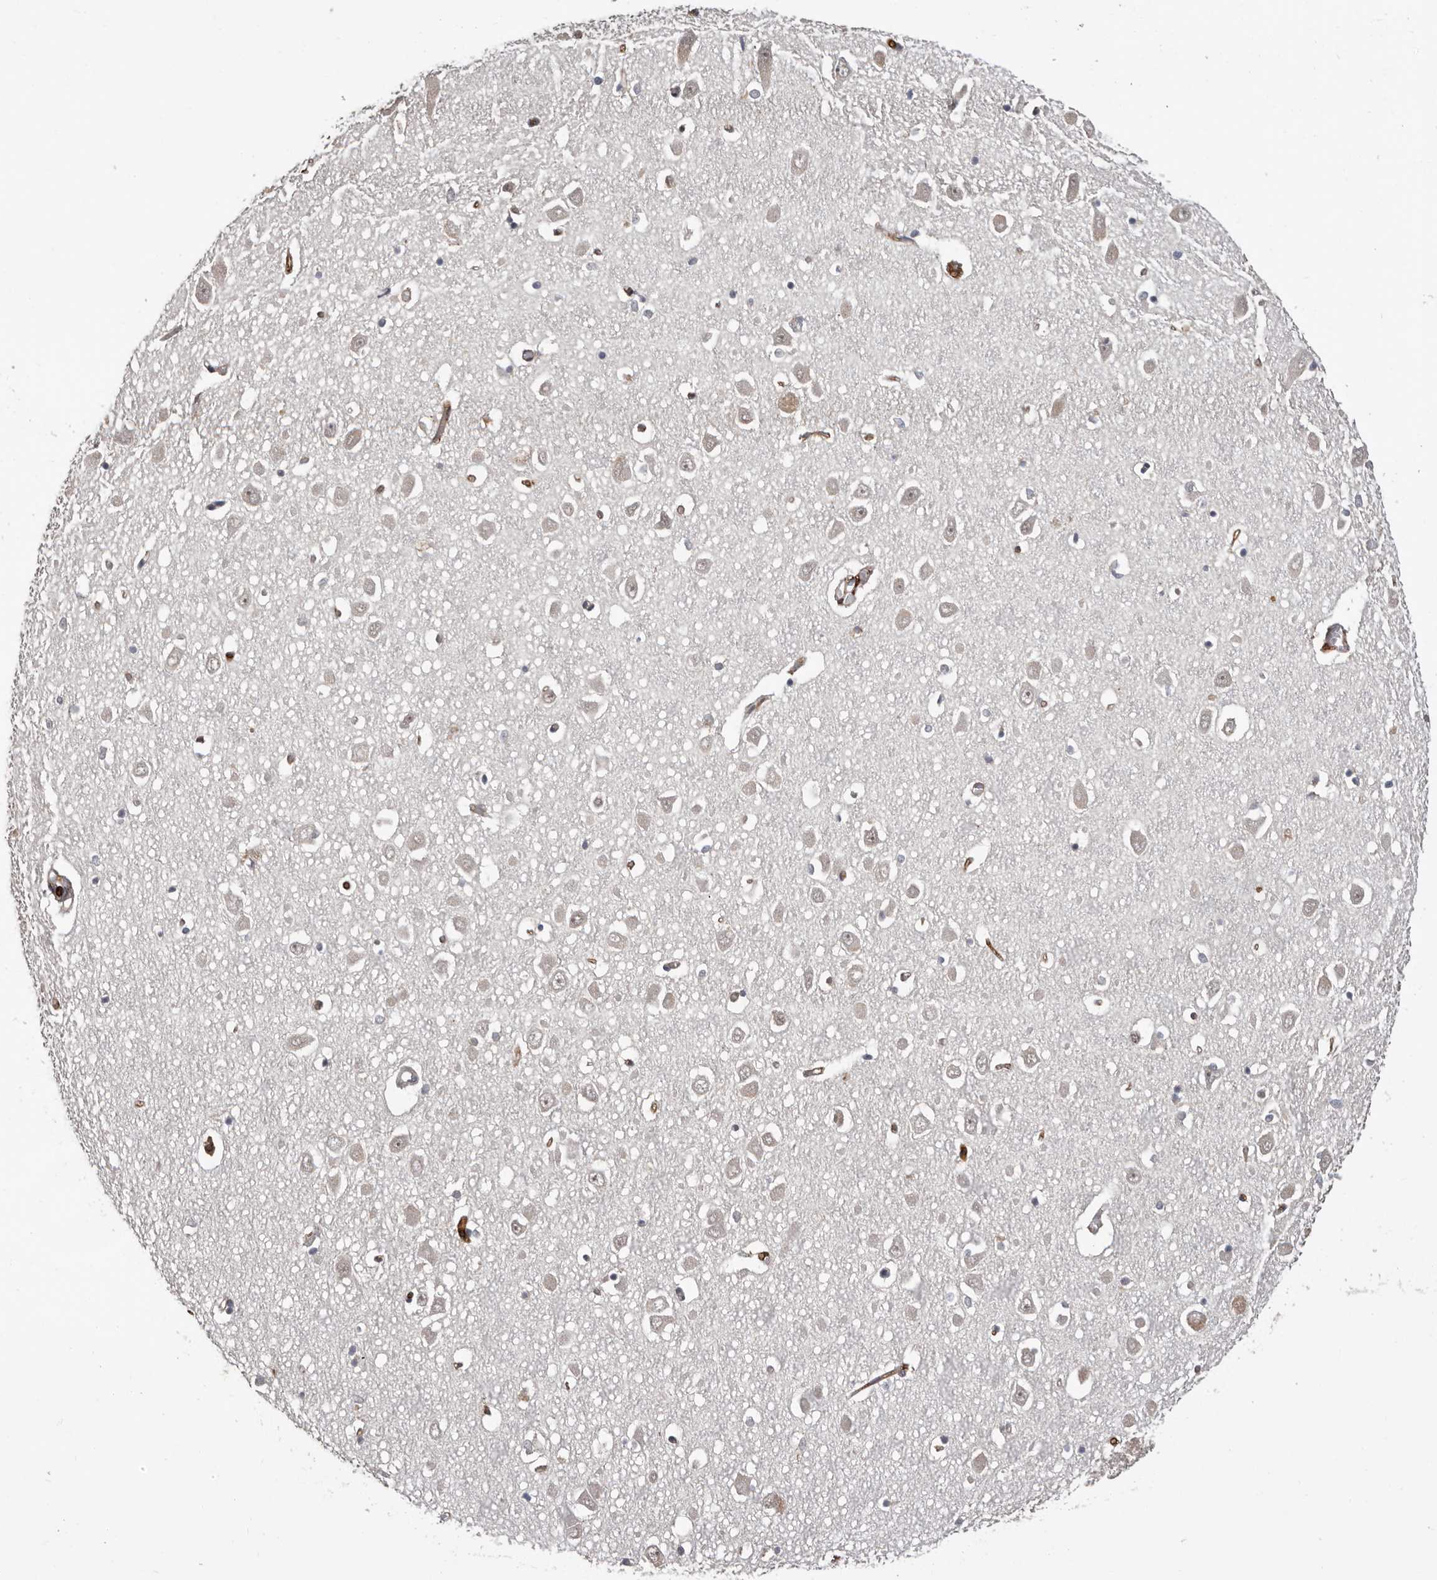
{"staining": {"intensity": "negative", "quantity": "none", "location": "none"}, "tissue": "hippocampus", "cell_type": "Glial cells", "image_type": "normal", "snomed": [{"axis": "morphology", "description": "Normal tissue, NOS"}, {"axis": "topography", "description": "Hippocampus"}], "caption": "Glial cells show no significant protein staining in normal hippocampus. (DAB immunohistochemistry, high magnification).", "gene": "PRR12", "patient": {"sex": "male", "age": 70}}